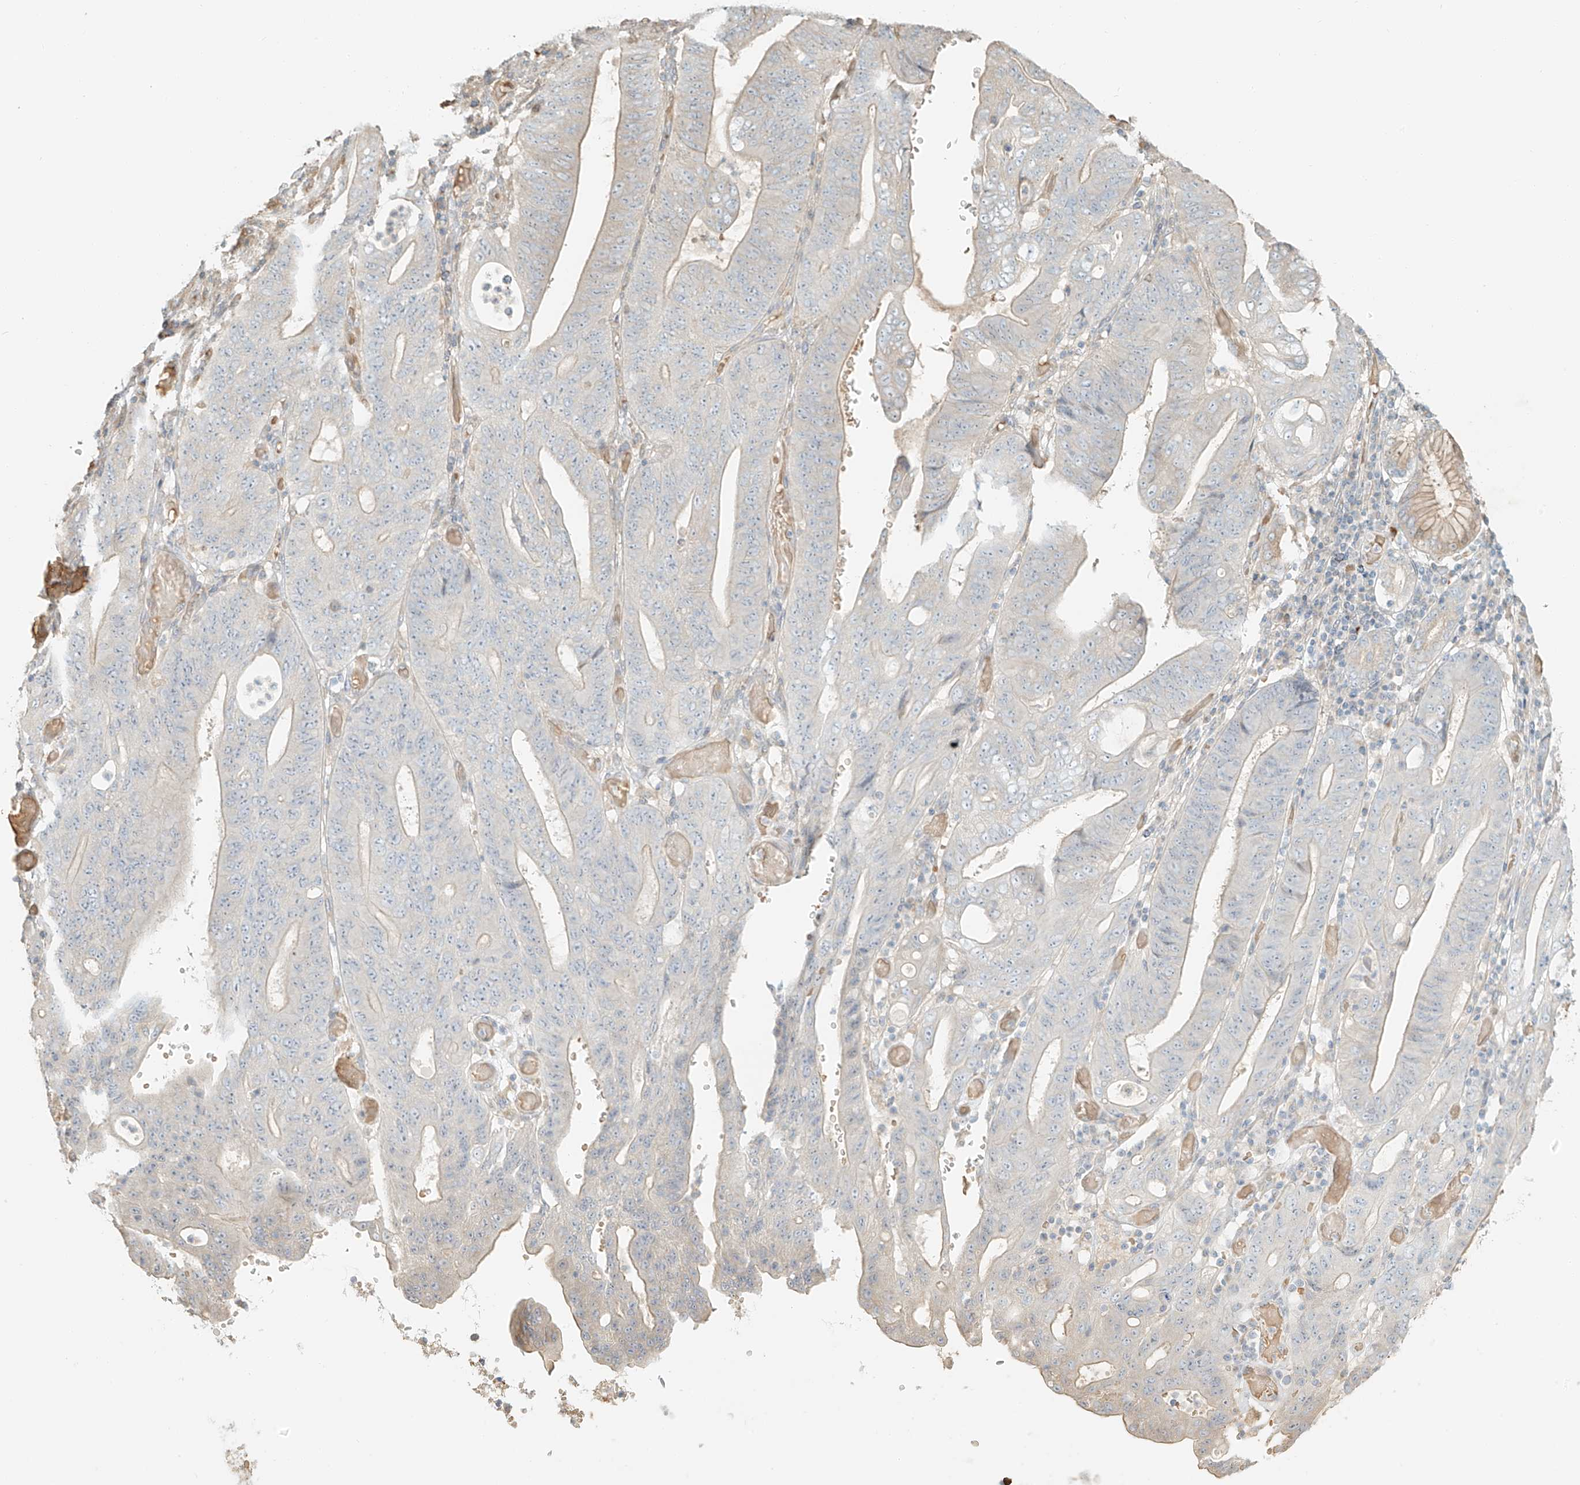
{"staining": {"intensity": "negative", "quantity": "none", "location": "none"}, "tissue": "stomach cancer", "cell_type": "Tumor cells", "image_type": "cancer", "snomed": [{"axis": "morphology", "description": "Adenocarcinoma, NOS"}, {"axis": "topography", "description": "Stomach"}], "caption": "Tumor cells are negative for protein expression in human adenocarcinoma (stomach).", "gene": "UPK1B", "patient": {"sex": "female", "age": 73}}